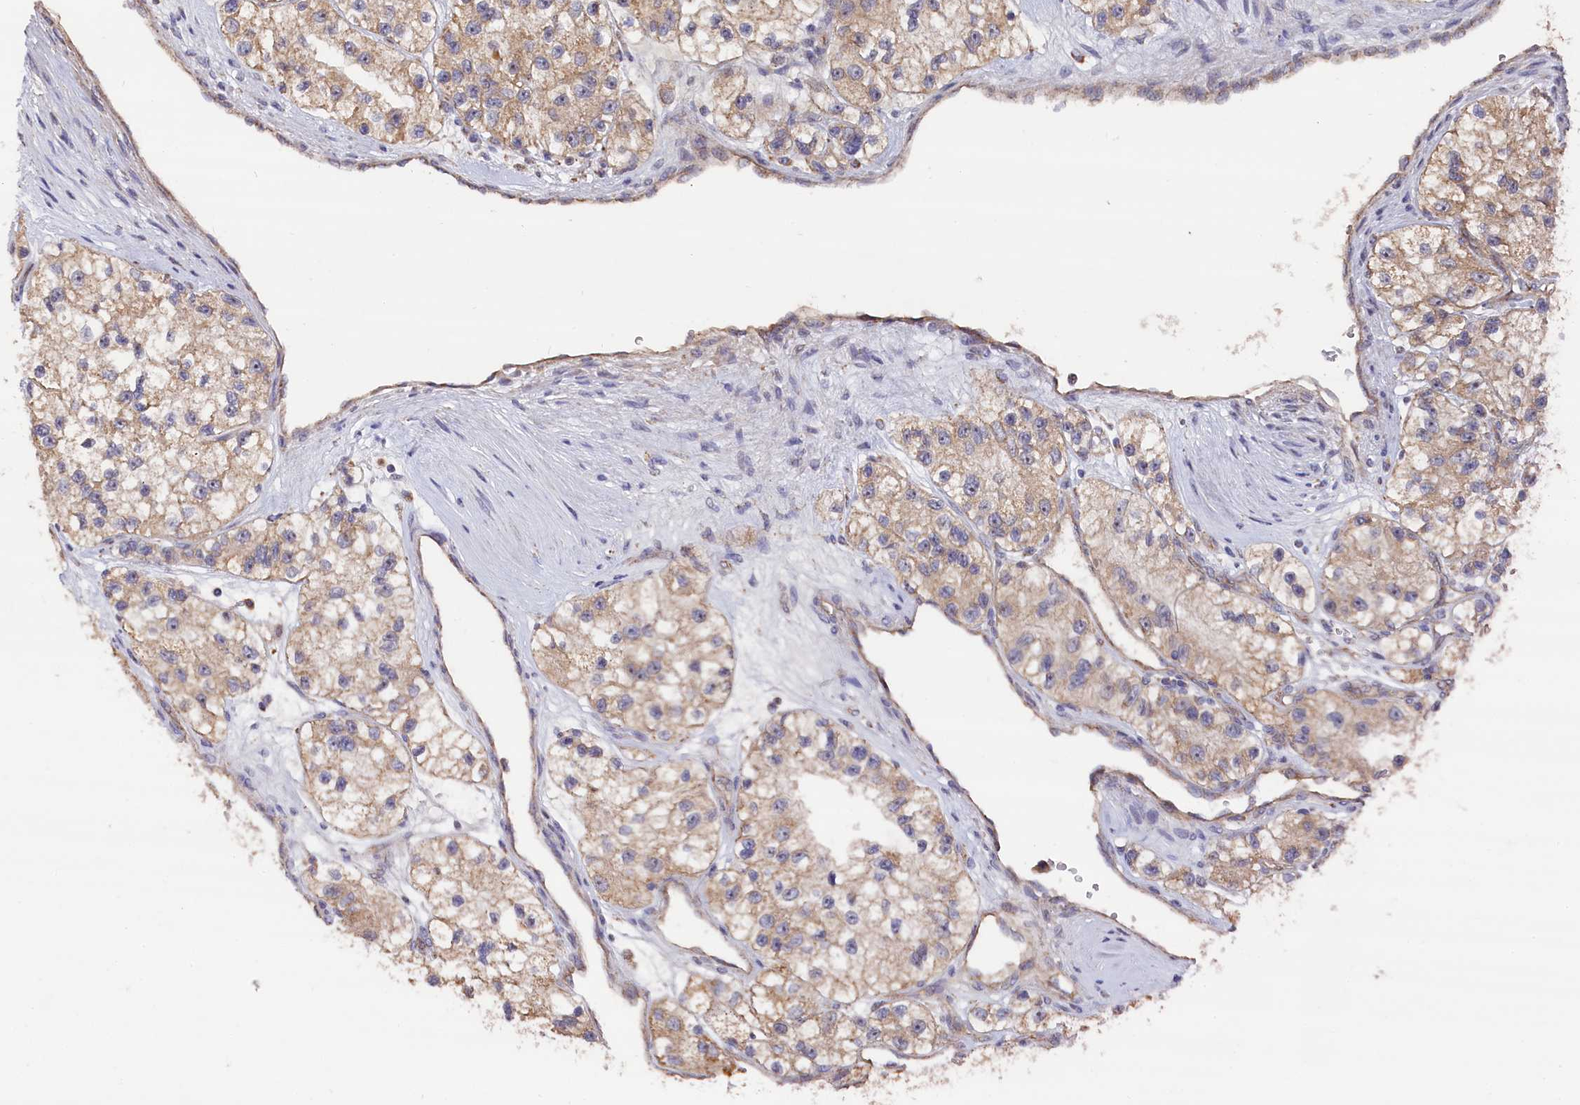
{"staining": {"intensity": "moderate", "quantity": ">75%", "location": "cytoplasmic/membranous"}, "tissue": "renal cancer", "cell_type": "Tumor cells", "image_type": "cancer", "snomed": [{"axis": "morphology", "description": "Adenocarcinoma, NOS"}, {"axis": "topography", "description": "Kidney"}], "caption": "A photomicrograph showing moderate cytoplasmic/membranous staining in approximately >75% of tumor cells in renal adenocarcinoma, as visualized by brown immunohistochemical staining.", "gene": "ZNF816", "patient": {"sex": "female", "age": 57}}